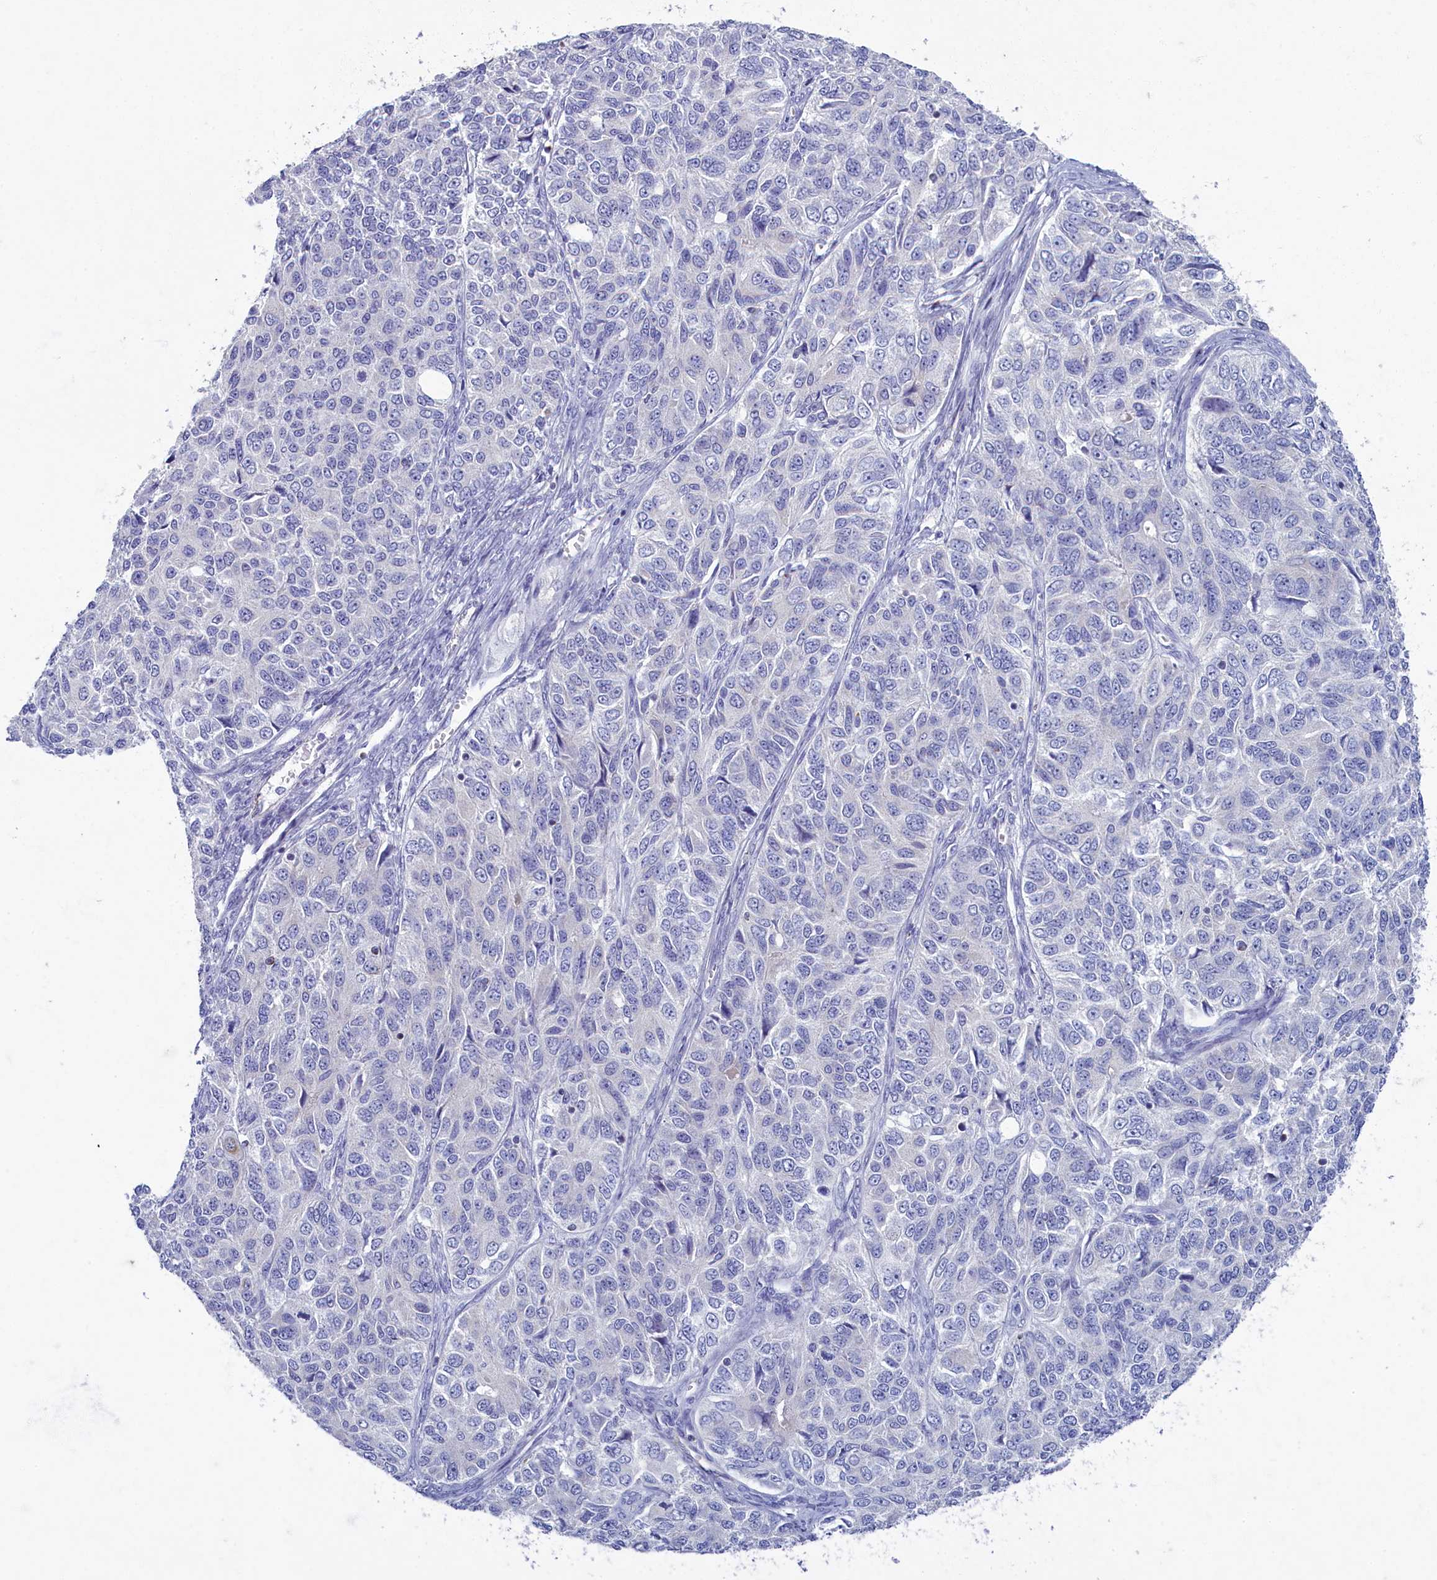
{"staining": {"intensity": "negative", "quantity": "none", "location": "none"}, "tissue": "ovarian cancer", "cell_type": "Tumor cells", "image_type": "cancer", "snomed": [{"axis": "morphology", "description": "Carcinoma, endometroid"}, {"axis": "topography", "description": "Ovary"}], "caption": "Tumor cells are negative for brown protein staining in ovarian cancer (endometroid carcinoma).", "gene": "OCIAD2", "patient": {"sex": "female", "age": 51}}